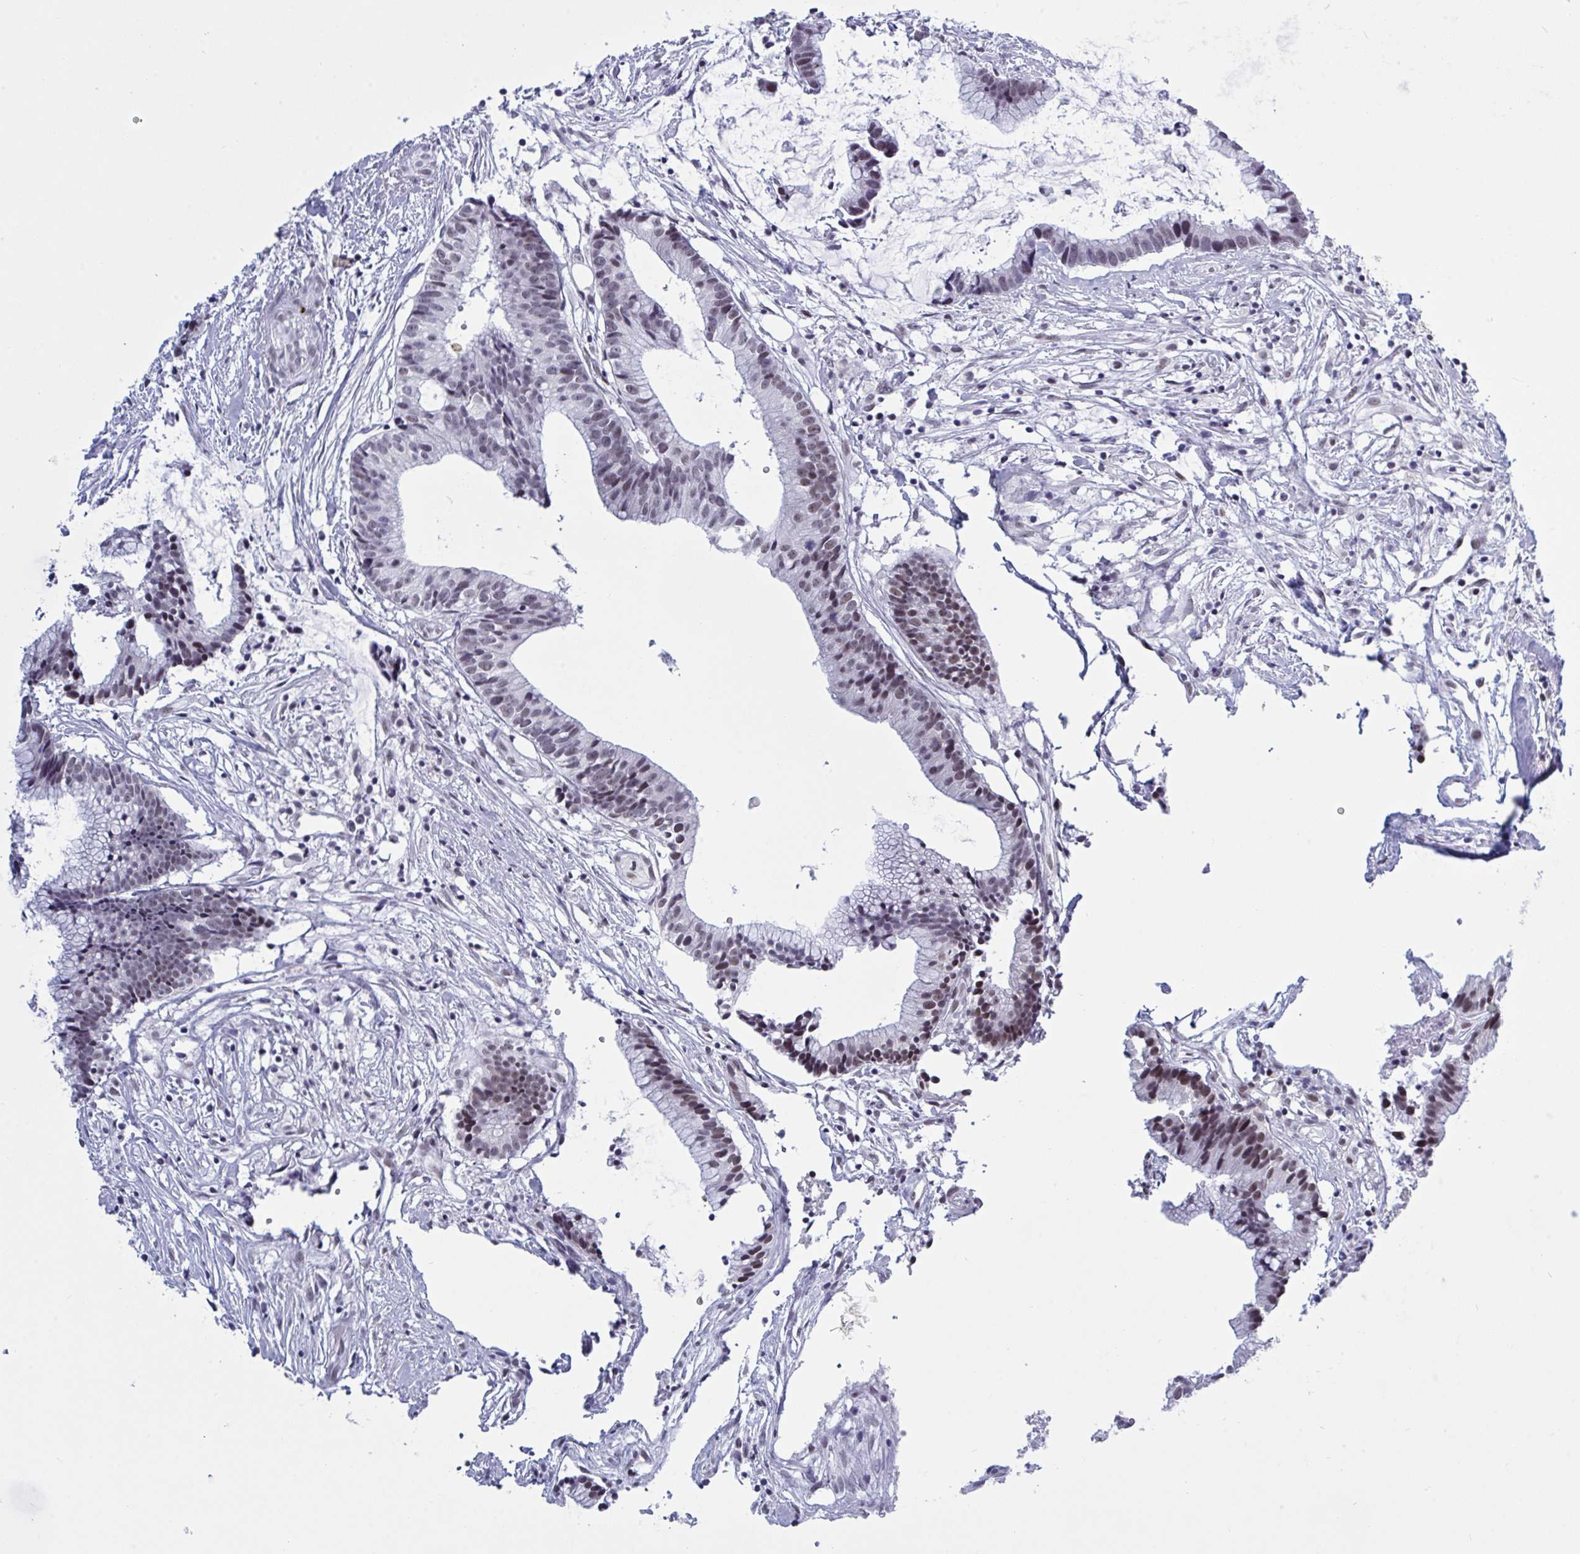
{"staining": {"intensity": "weak", "quantity": "<25%", "location": "nuclear"}, "tissue": "colorectal cancer", "cell_type": "Tumor cells", "image_type": "cancer", "snomed": [{"axis": "morphology", "description": "Adenocarcinoma, NOS"}, {"axis": "topography", "description": "Colon"}], "caption": "The immunohistochemistry photomicrograph has no significant positivity in tumor cells of colorectal cancer (adenocarcinoma) tissue.", "gene": "PPP1R10", "patient": {"sex": "female", "age": 78}}